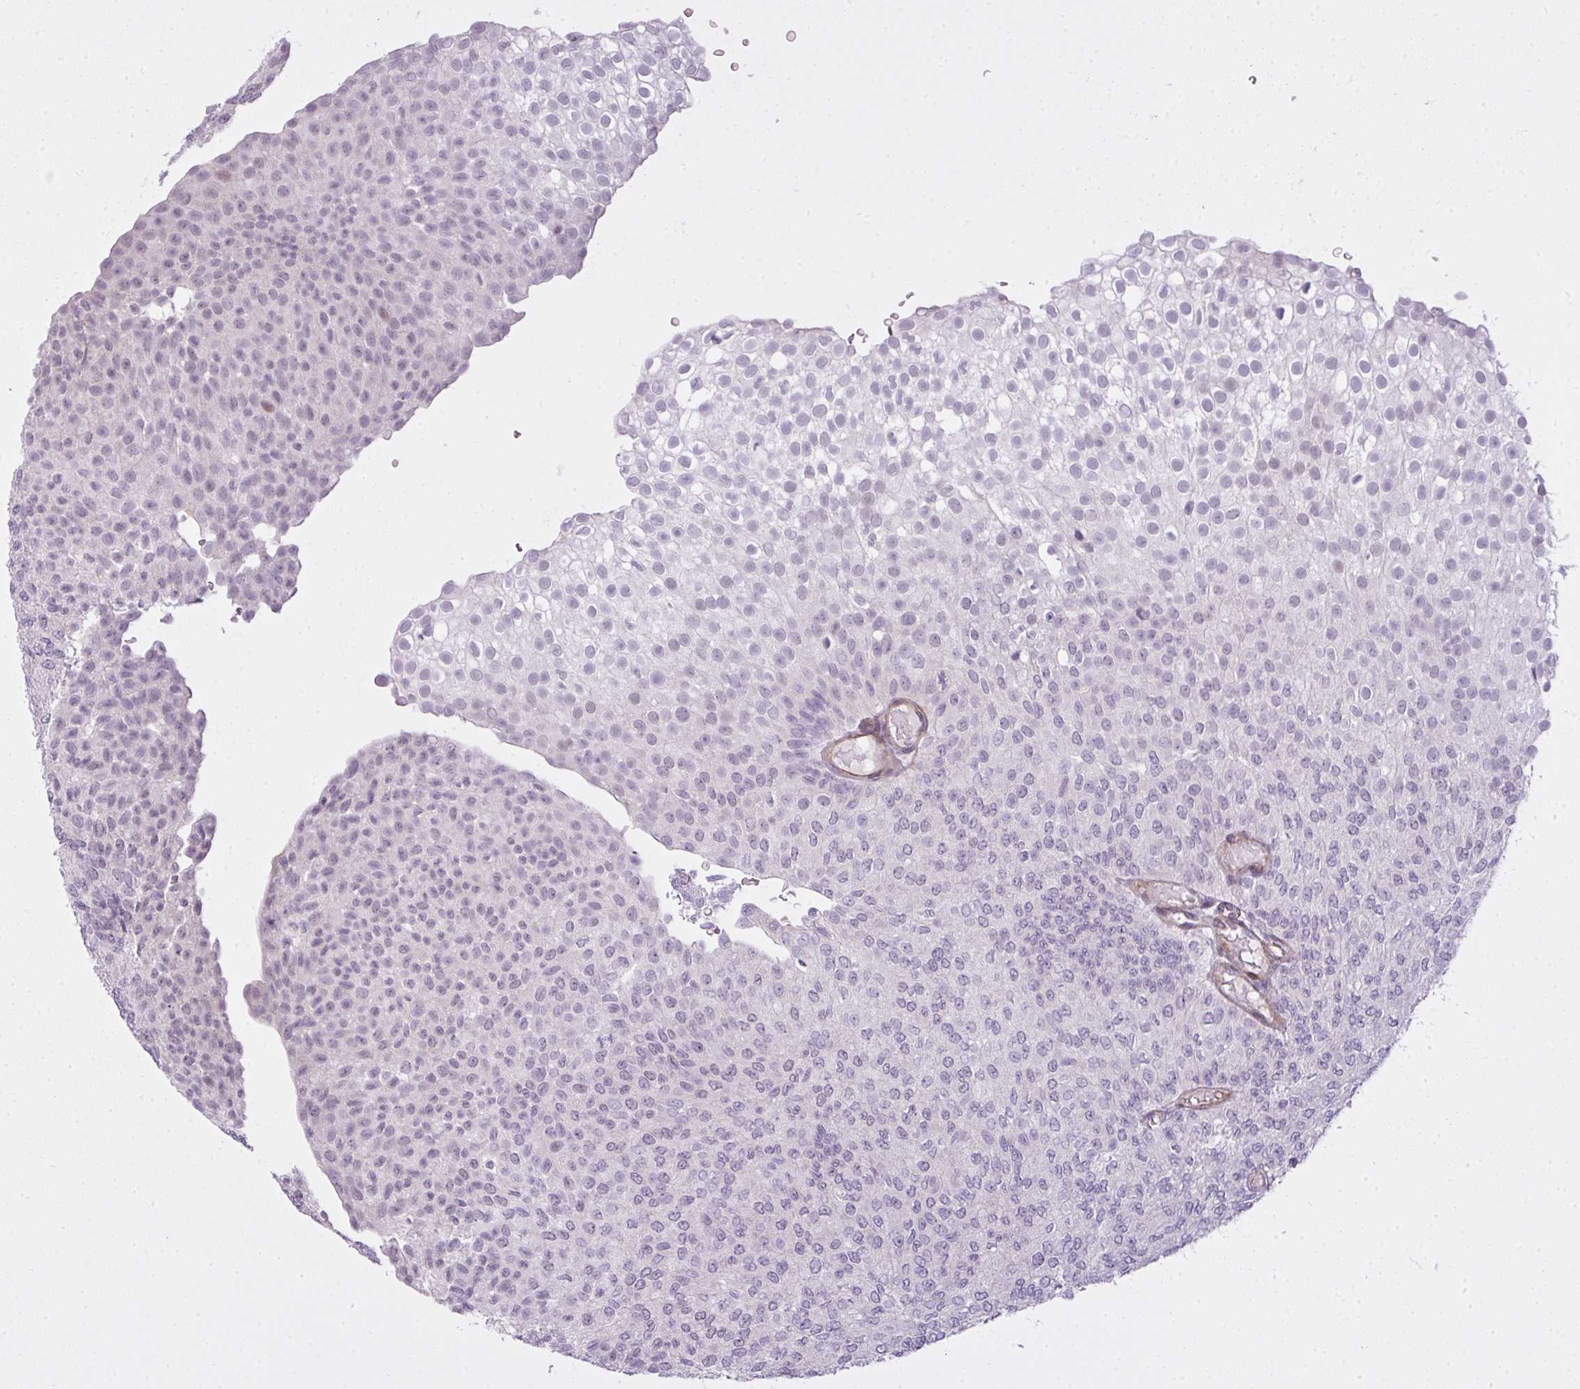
{"staining": {"intensity": "moderate", "quantity": "<25%", "location": "nuclear"}, "tissue": "urothelial cancer", "cell_type": "Tumor cells", "image_type": "cancer", "snomed": [{"axis": "morphology", "description": "Urothelial carcinoma, Low grade"}, {"axis": "topography", "description": "Urinary bladder"}], "caption": "This histopathology image exhibits immunohistochemistry (IHC) staining of human urothelial cancer, with low moderate nuclear expression in about <25% of tumor cells.", "gene": "ZNF688", "patient": {"sex": "male", "age": 78}}